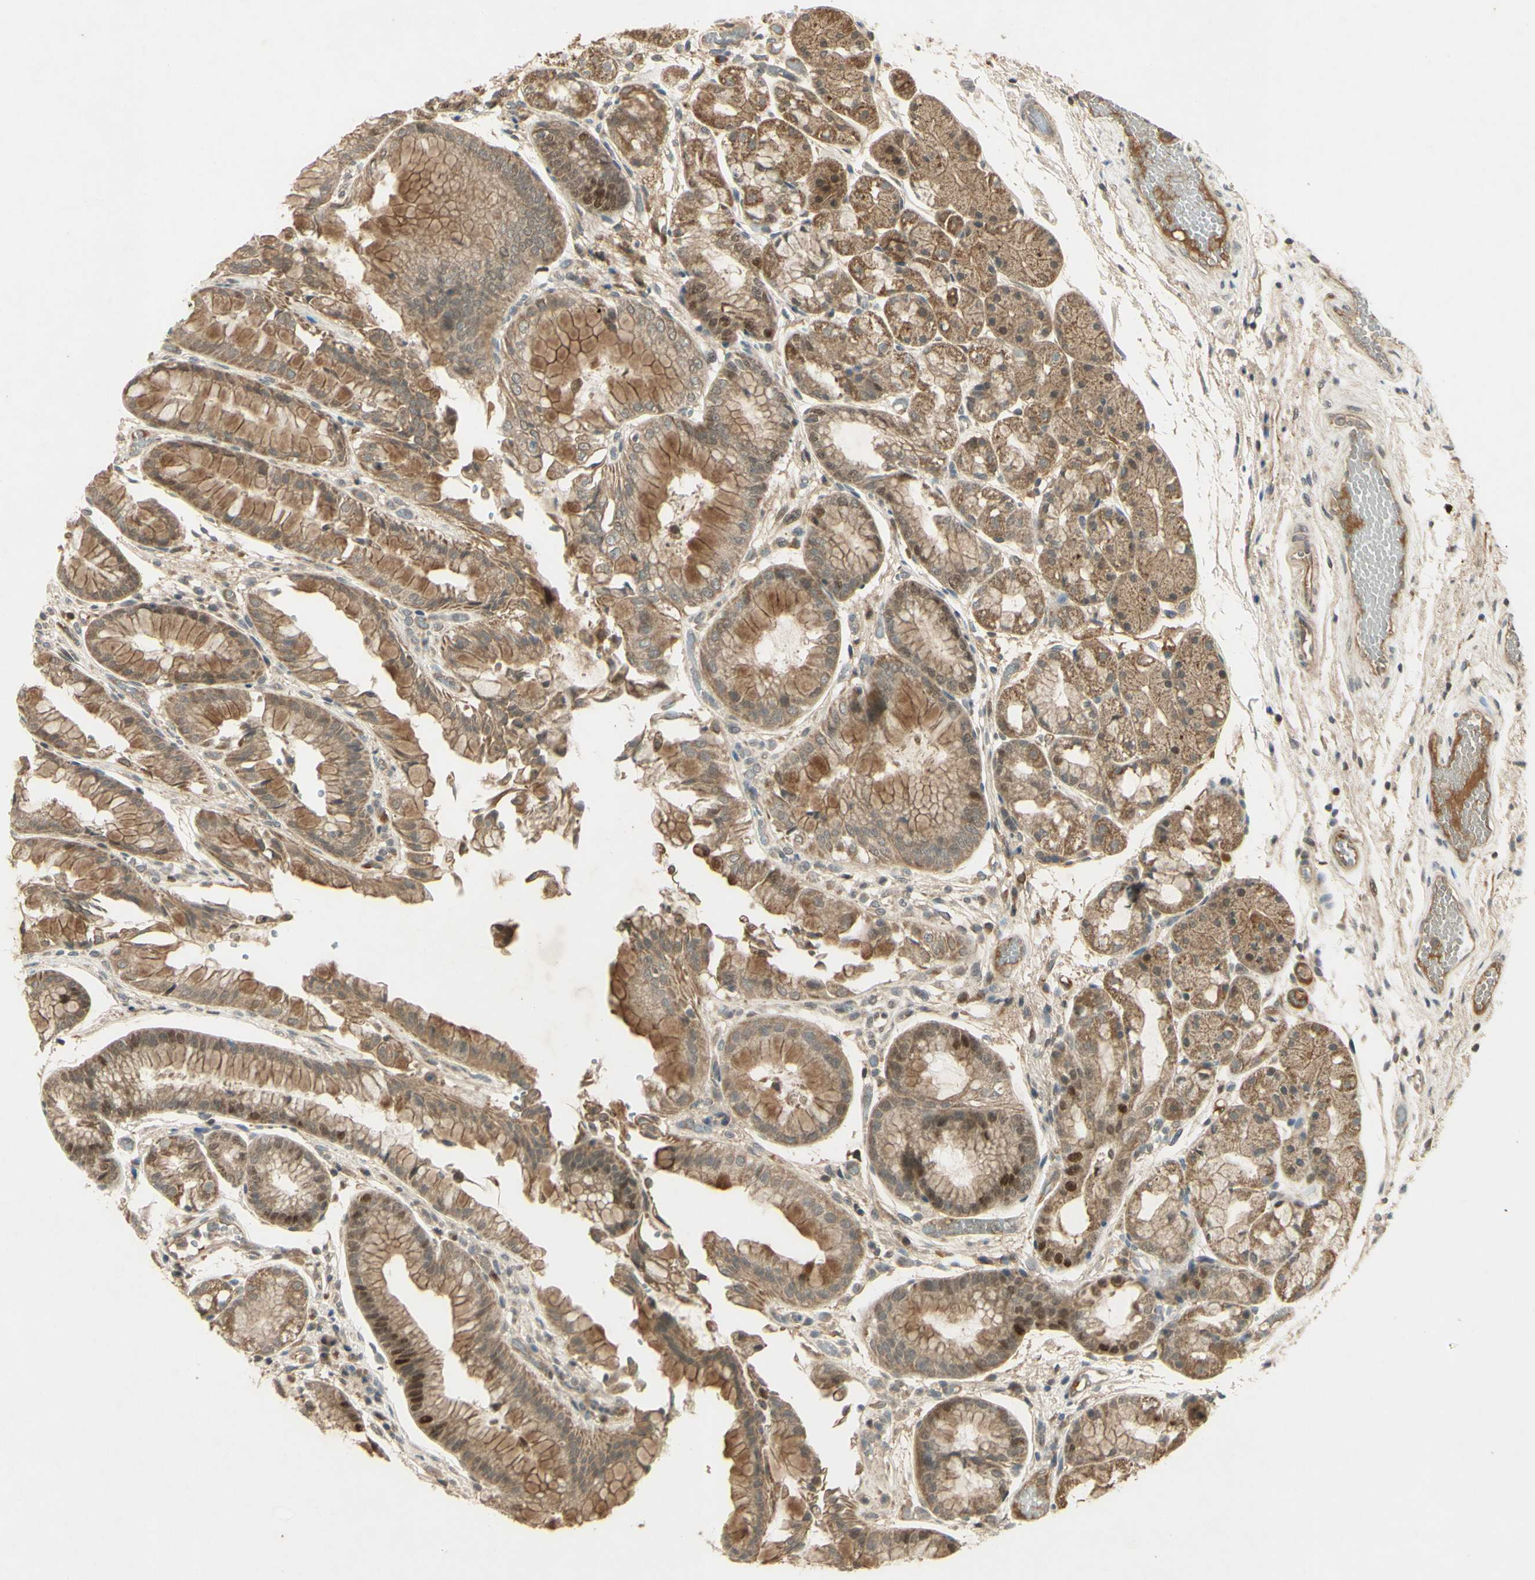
{"staining": {"intensity": "moderate", "quantity": ">75%", "location": "cytoplasmic/membranous"}, "tissue": "stomach", "cell_type": "Glandular cells", "image_type": "normal", "snomed": [{"axis": "morphology", "description": "Normal tissue, NOS"}, {"axis": "topography", "description": "Stomach, upper"}], "caption": "Moderate cytoplasmic/membranous expression is identified in about >75% of glandular cells in benign stomach.", "gene": "RAD18", "patient": {"sex": "male", "age": 72}}